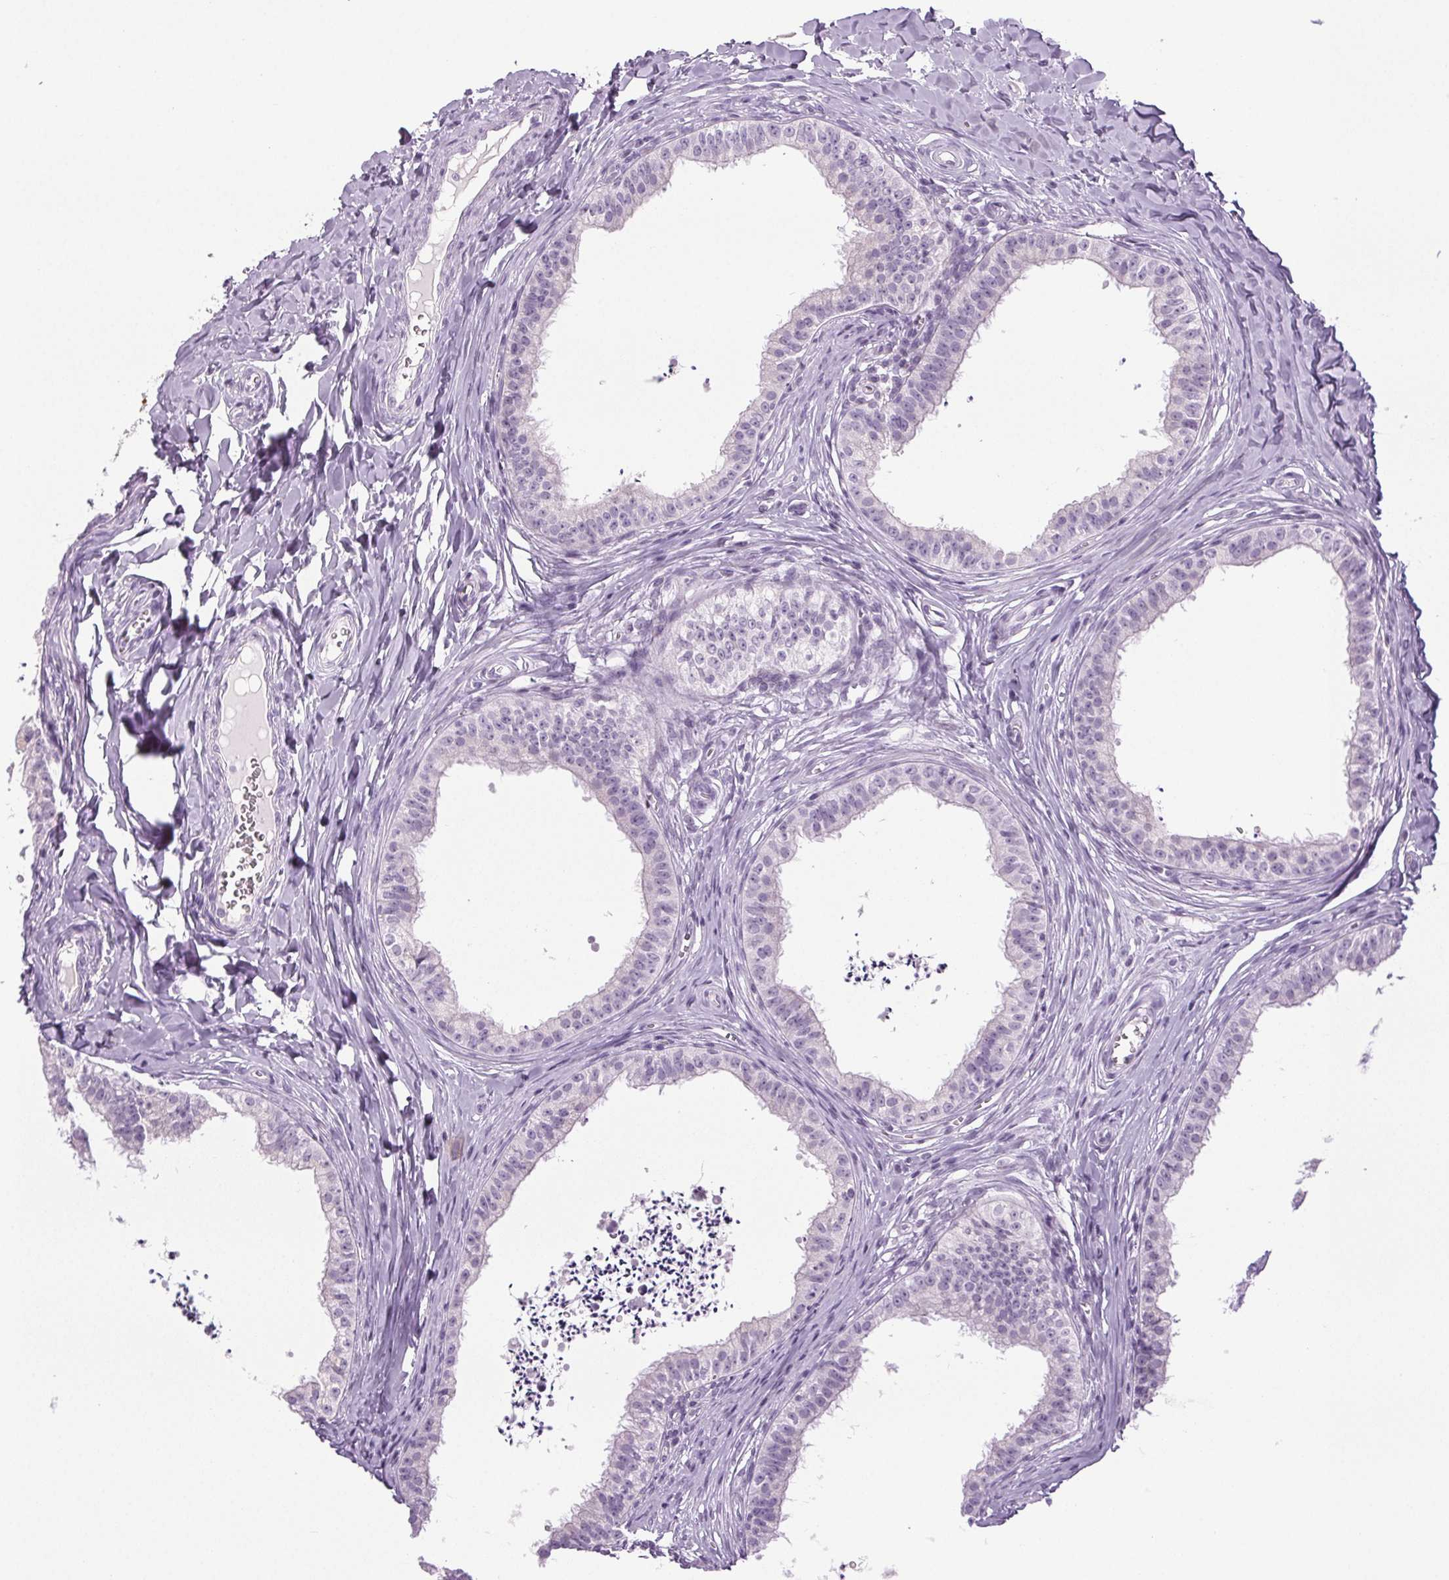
{"staining": {"intensity": "negative", "quantity": "none", "location": "none"}, "tissue": "epididymis", "cell_type": "Glandular cells", "image_type": "normal", "snomed": [{"axis": "morphology", "description": "Normal tissue, NOS"}, {"axis": "topography", "description": "Epididymis"}], "caption": "An immunohistochemistry (IHC) histopathology image of unremarkable epididymis is shown. There is no staining in glandular cells of epididymis. (DAB immunohistochemistry, high magnification).", "gene": "COL7A1", "patient": {"sex": "male", "age": 24}}